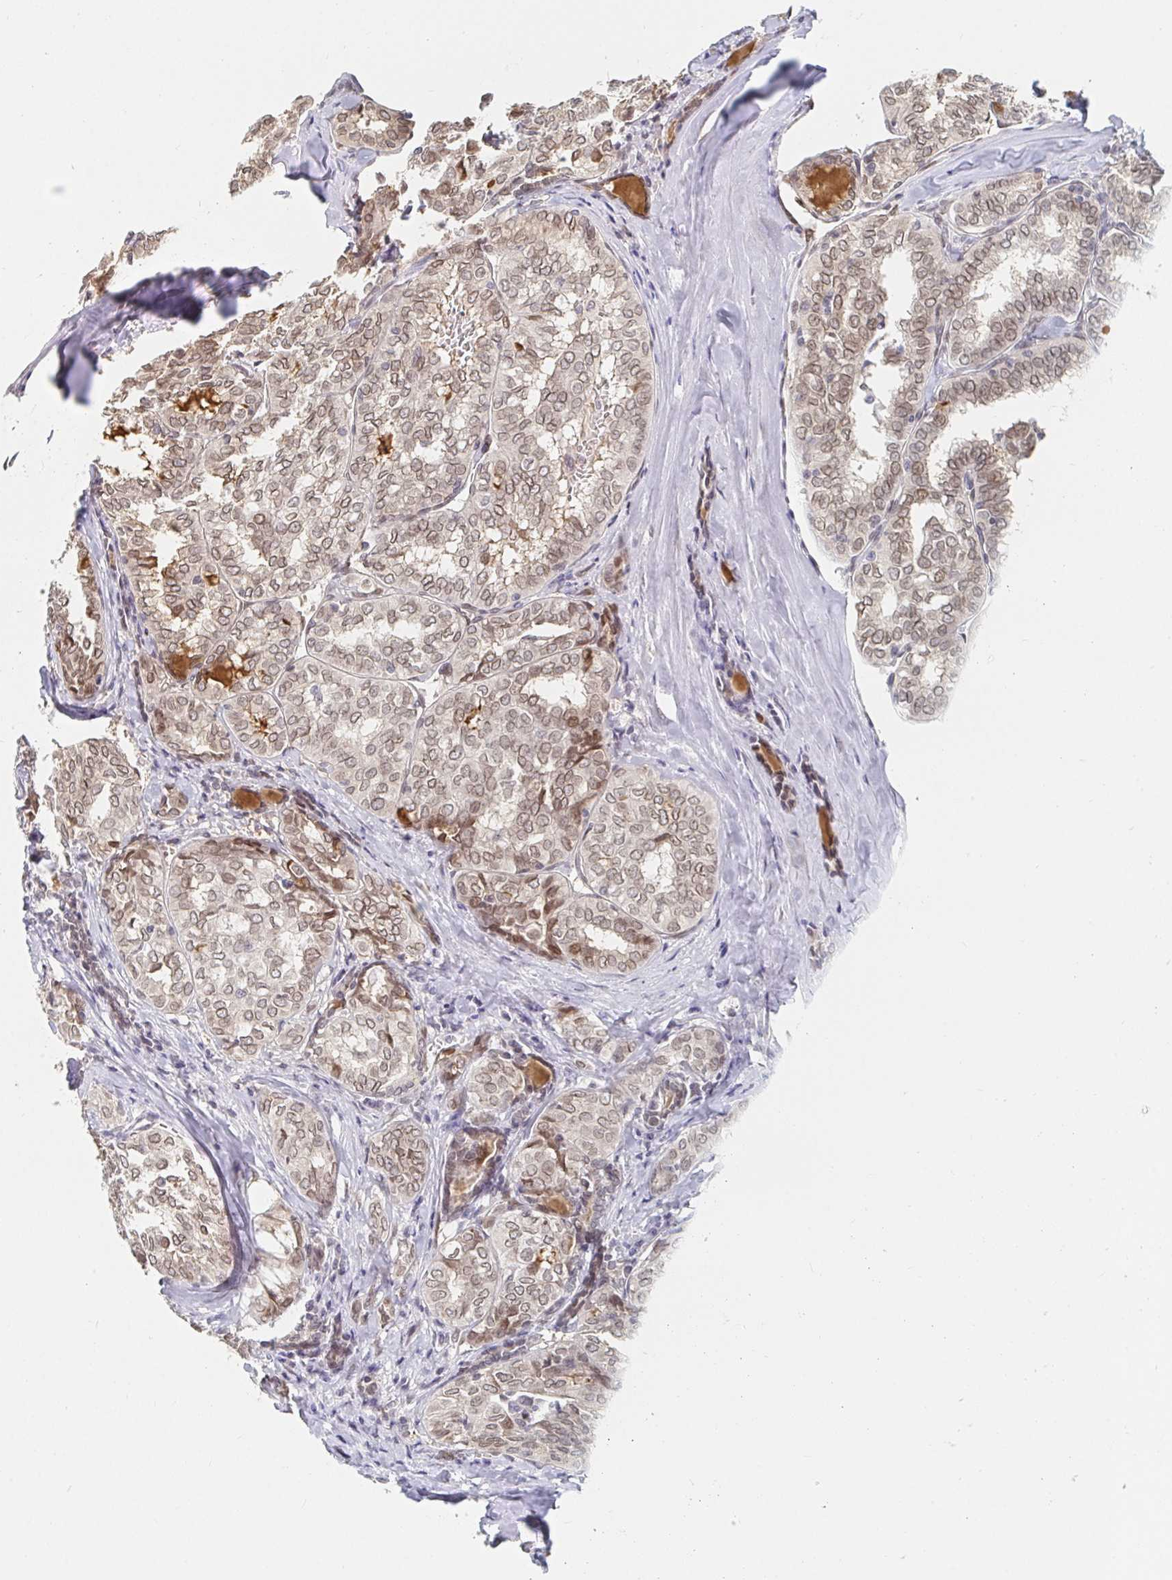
{"staining": {"intensity": "weak", "quantity": ">75%", "location": "nuclear"}, "tissue": "thyroid cancer", "cell_type": "Tumor cells", "image_type": "cancer", "snomed": [{"axis": "morphology", "description": "Papillary adenocarcinoma, NOS"}, {"axis": "topography", "description": "Thyroid gland"}], "caption": "The histopathology image reveals immunohistochemical staining of thyroid cancer. There is weak nuclear staining is present in approximately >75% of tumor cells.", "gene": "CHD2", "patient": {"sex": "female", "age": 30}}